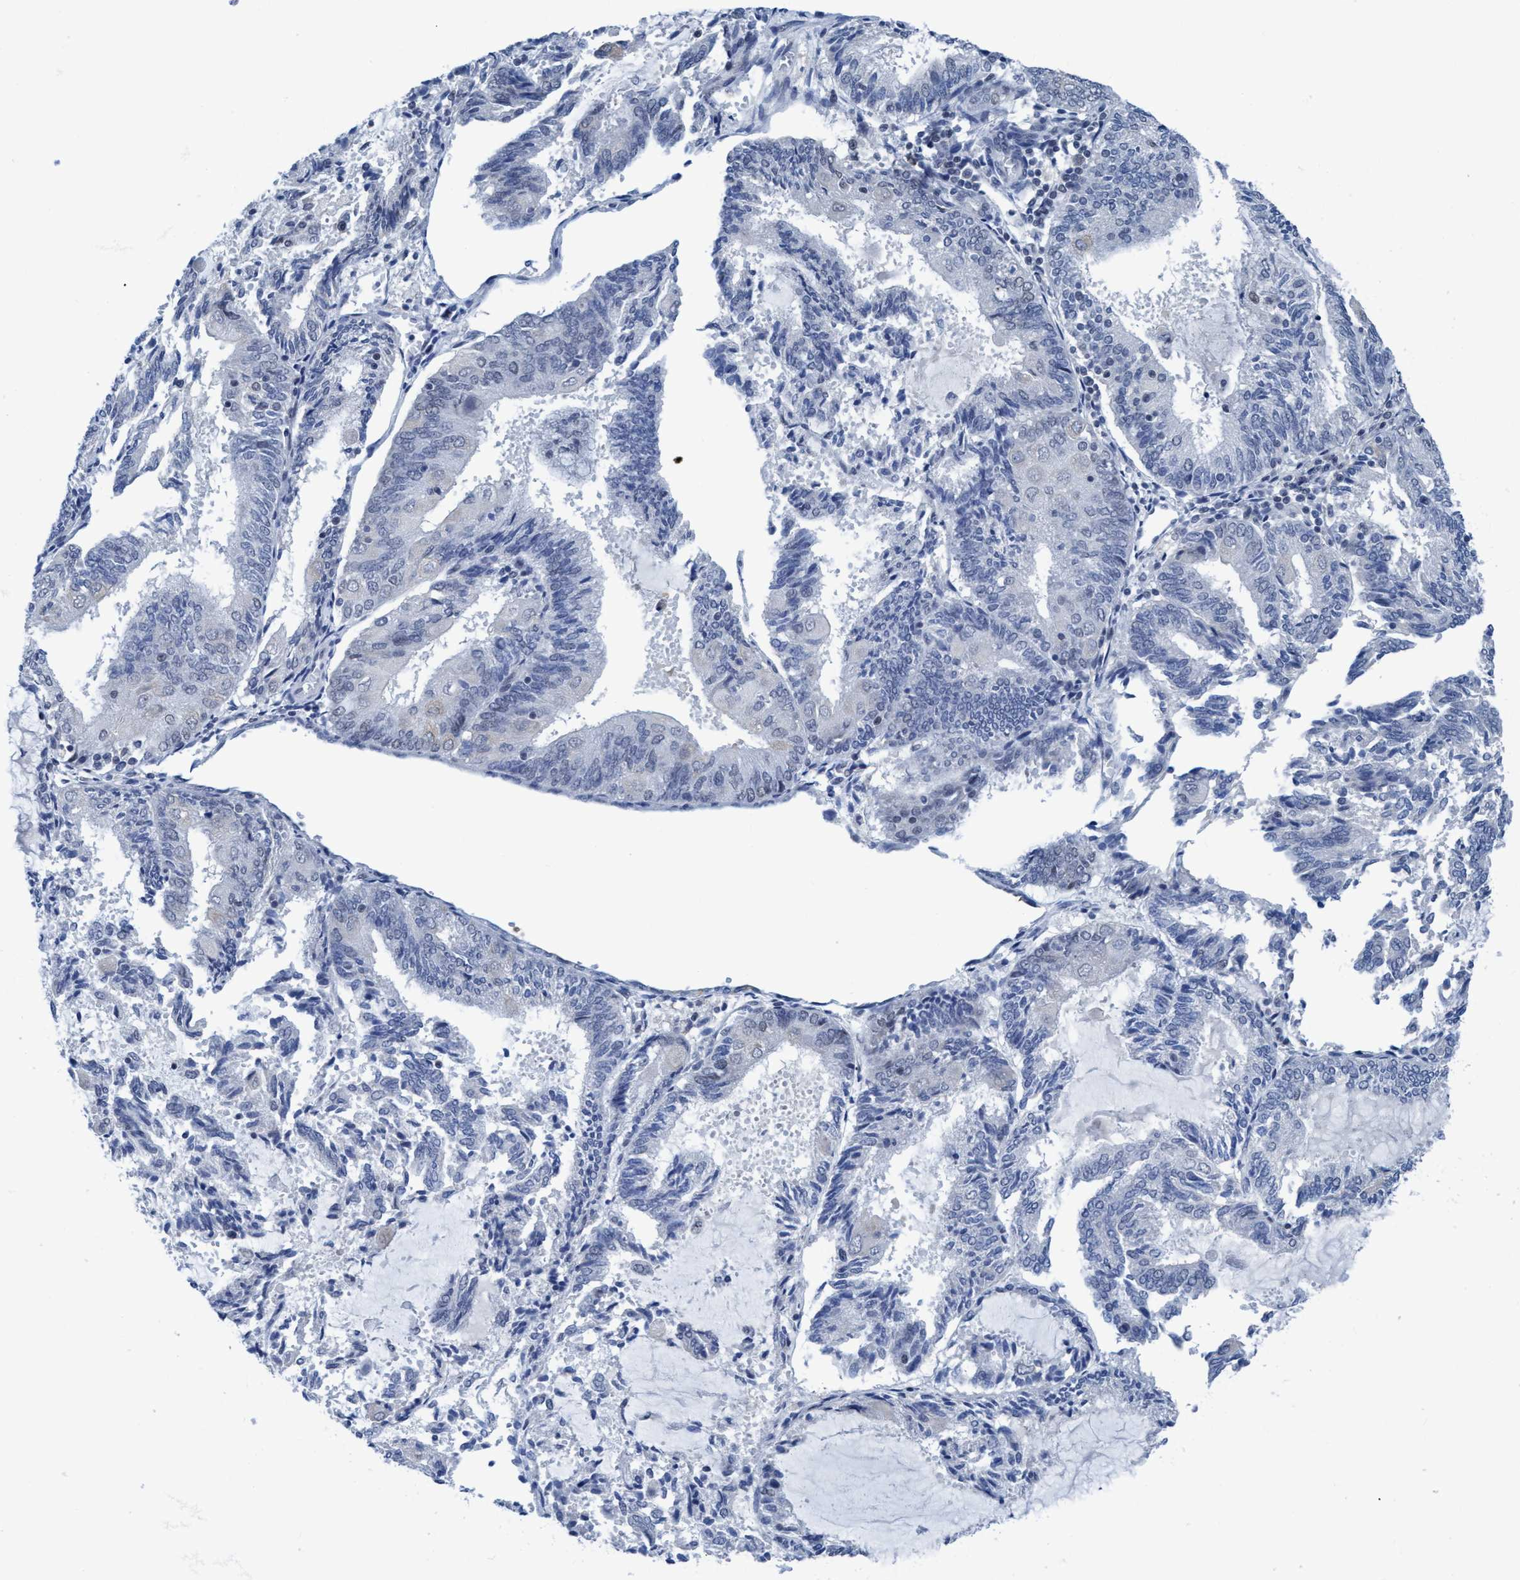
{"staining": {"intensity": "negative", "quantity": "none", "location": "none"}, "tissue": "endometrial cancer", "cell_type": "Tumor cells", "image_type": "cancer", "snomed": [{"axis": "morphology", "description": "Adenocarcinoma, NOS"}, {"axis": "topography", "description": "Endometrium"}], "caption": "Immunohistochemical staining of human adenocarcinoma (endometrial) demonstrates no significant positivity in tumor cells. (DAB (3,3'-diaminobenzidine) IHC, high magnification).", "gene": "DNAI1", "patient": {"sex": "female", "age": 81}}